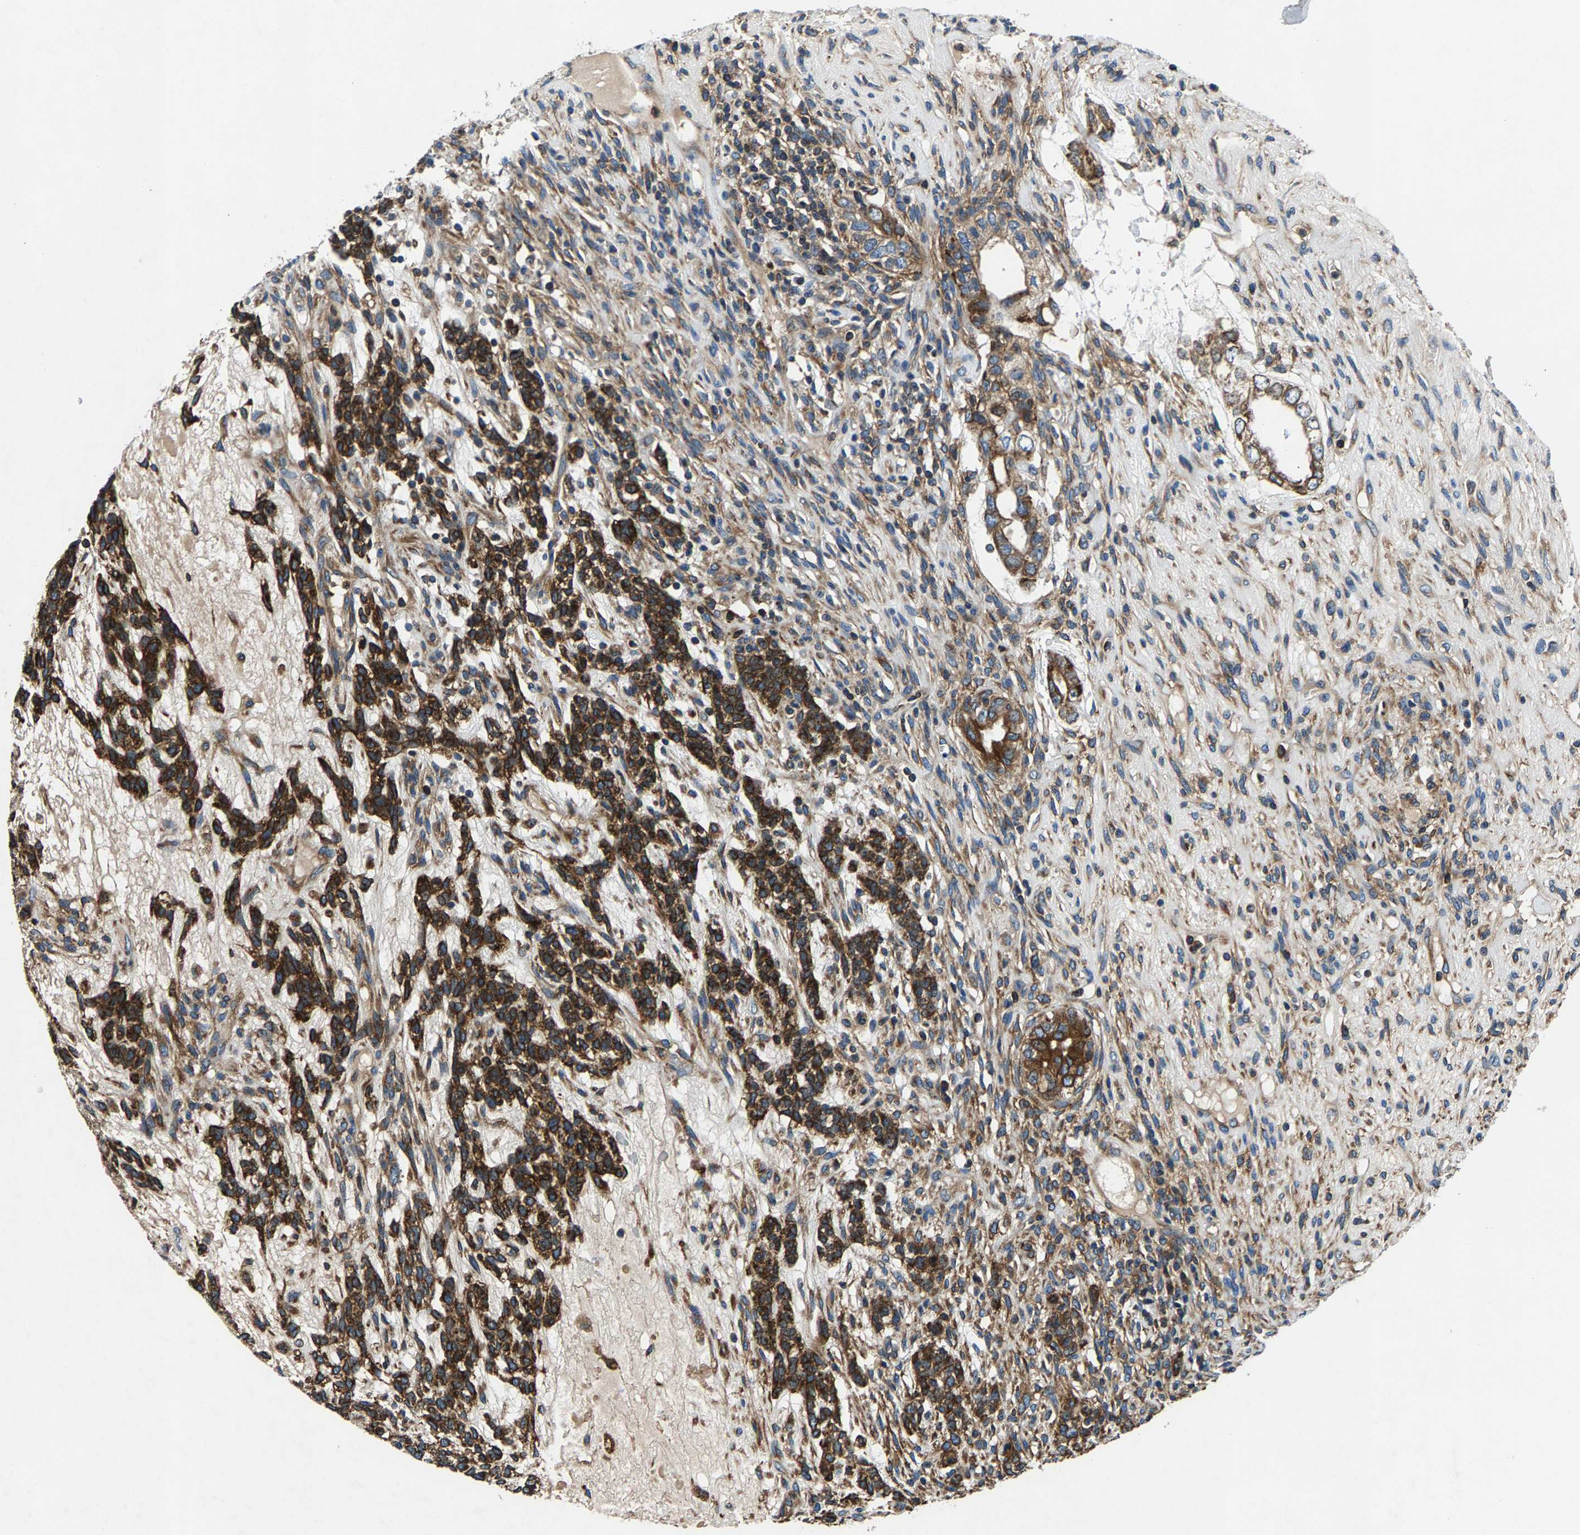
{"staining": {"intensity": "strong", "quantity": ">75%", "location": "cytoplasmic/membranous"}, "tissue": "testis cancer", "cell_type": "Tumor cells", "image_type": "cancer", "snomed": [{"axis": "morphology", "description": "Seminoma, NOS"}, {"axis": "topography", "description": "Testis"}], "caption": "A micrograph of human seminoma (testis) stained for a protein displays strong cytoplasmic/membranous brown staining in tumor cells.", "gene": "LPCAT1", "patient": {"sex": "male", "age": 28}}